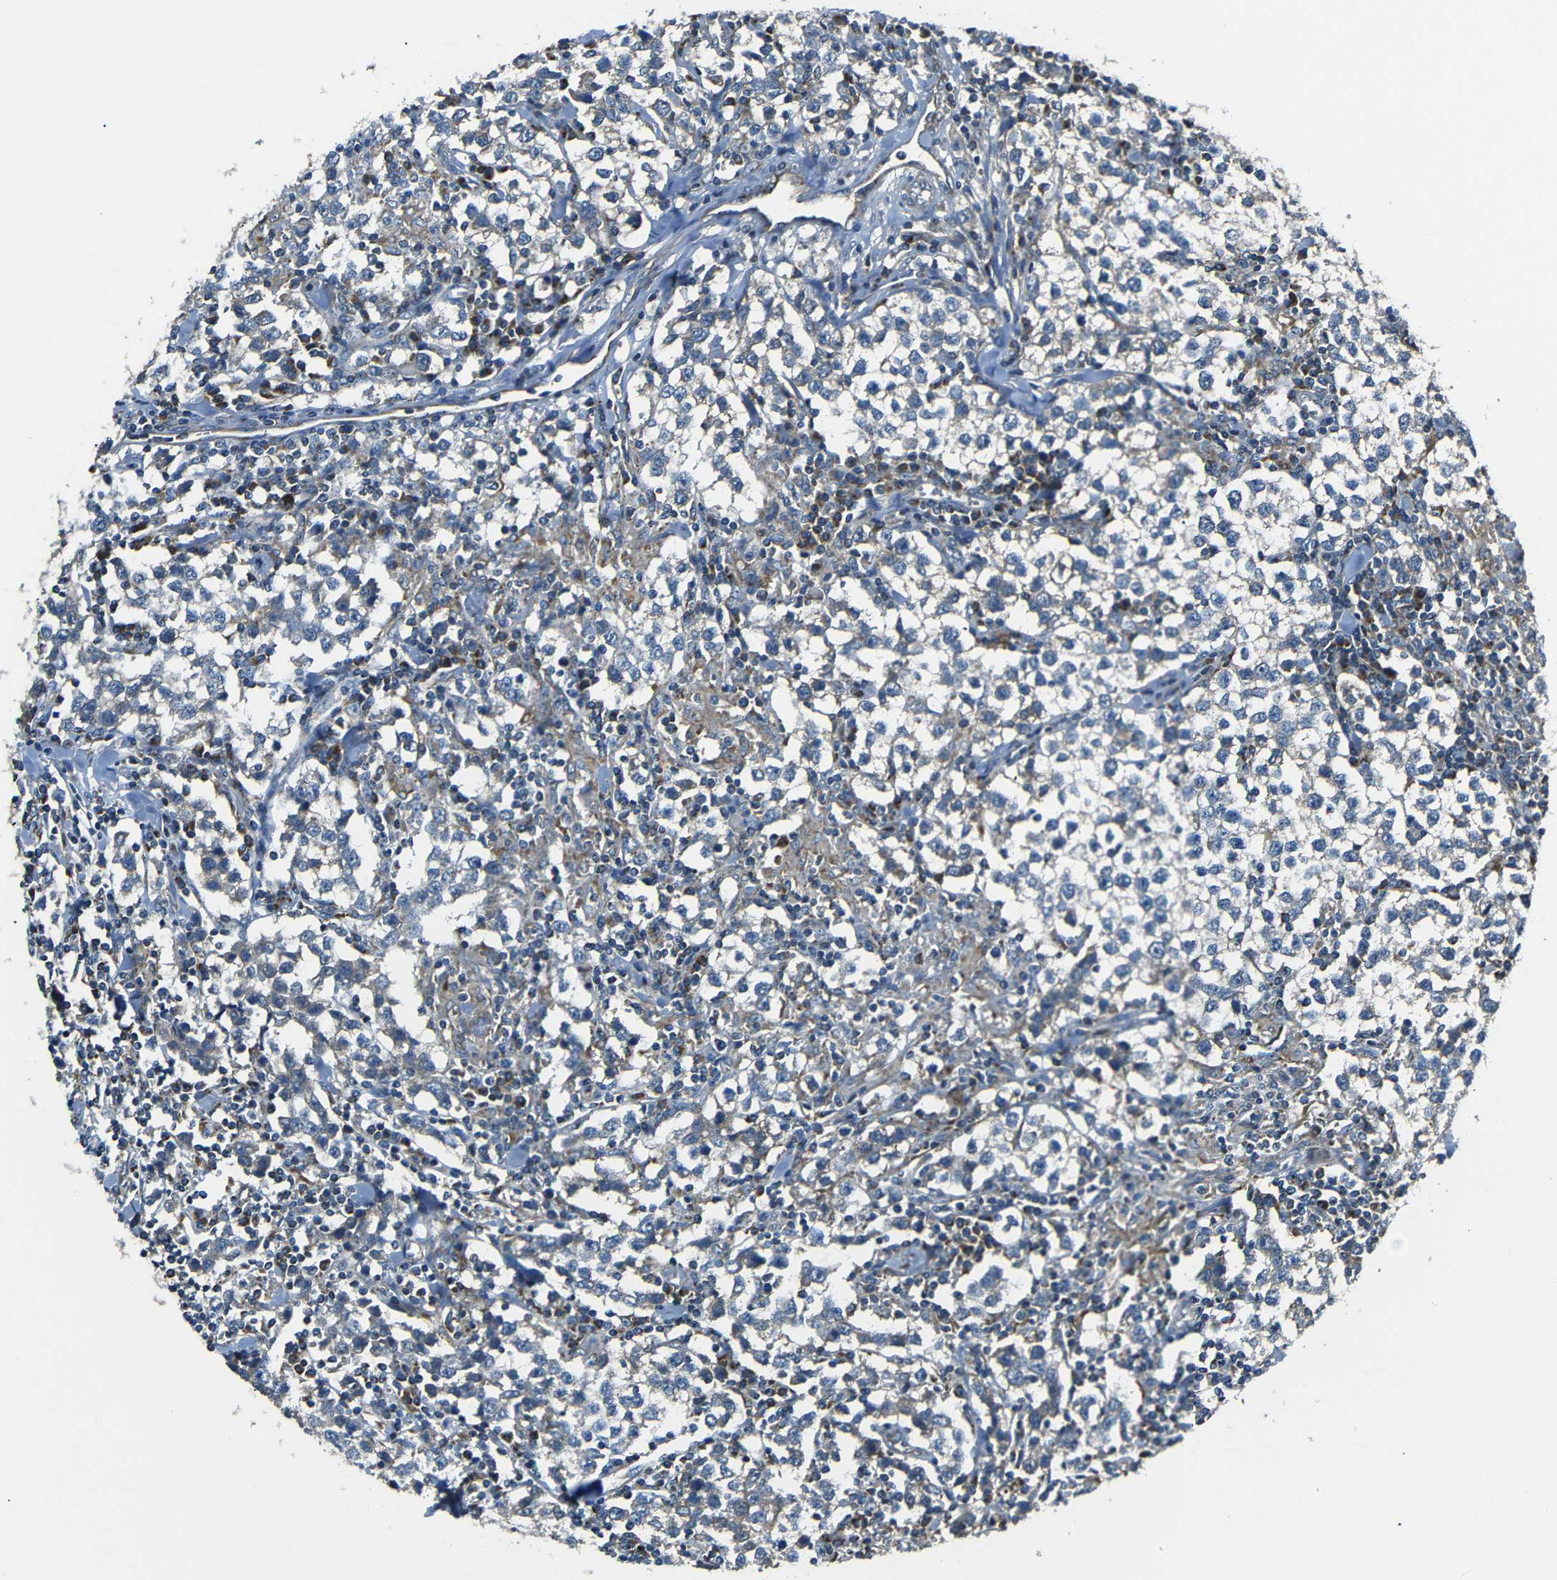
{"staining": {"intensity": "weak", "quantity": "25%-75%", "location": "cytoplasmic/membranous"}, "tissue": "testis cancer", "cell_type": "Tumor cells", "image_type": "cancer", "snomed": [{"axis": "morphology", "description": "Seminoma, NOS"}, {"axis": "morphology", "description": "Carcinoma, Embryonal, NOS"}, {"axis": "topography", "description": "Testis"}], "caption": "Protein analysis of testis cancer (seminoma) tissue shows weak cytoplasmic/membranous staining in approximately 25%-75% of tumor cells.", "gene": "NETO2", "patient": {"sex": "male", "age": 36}}